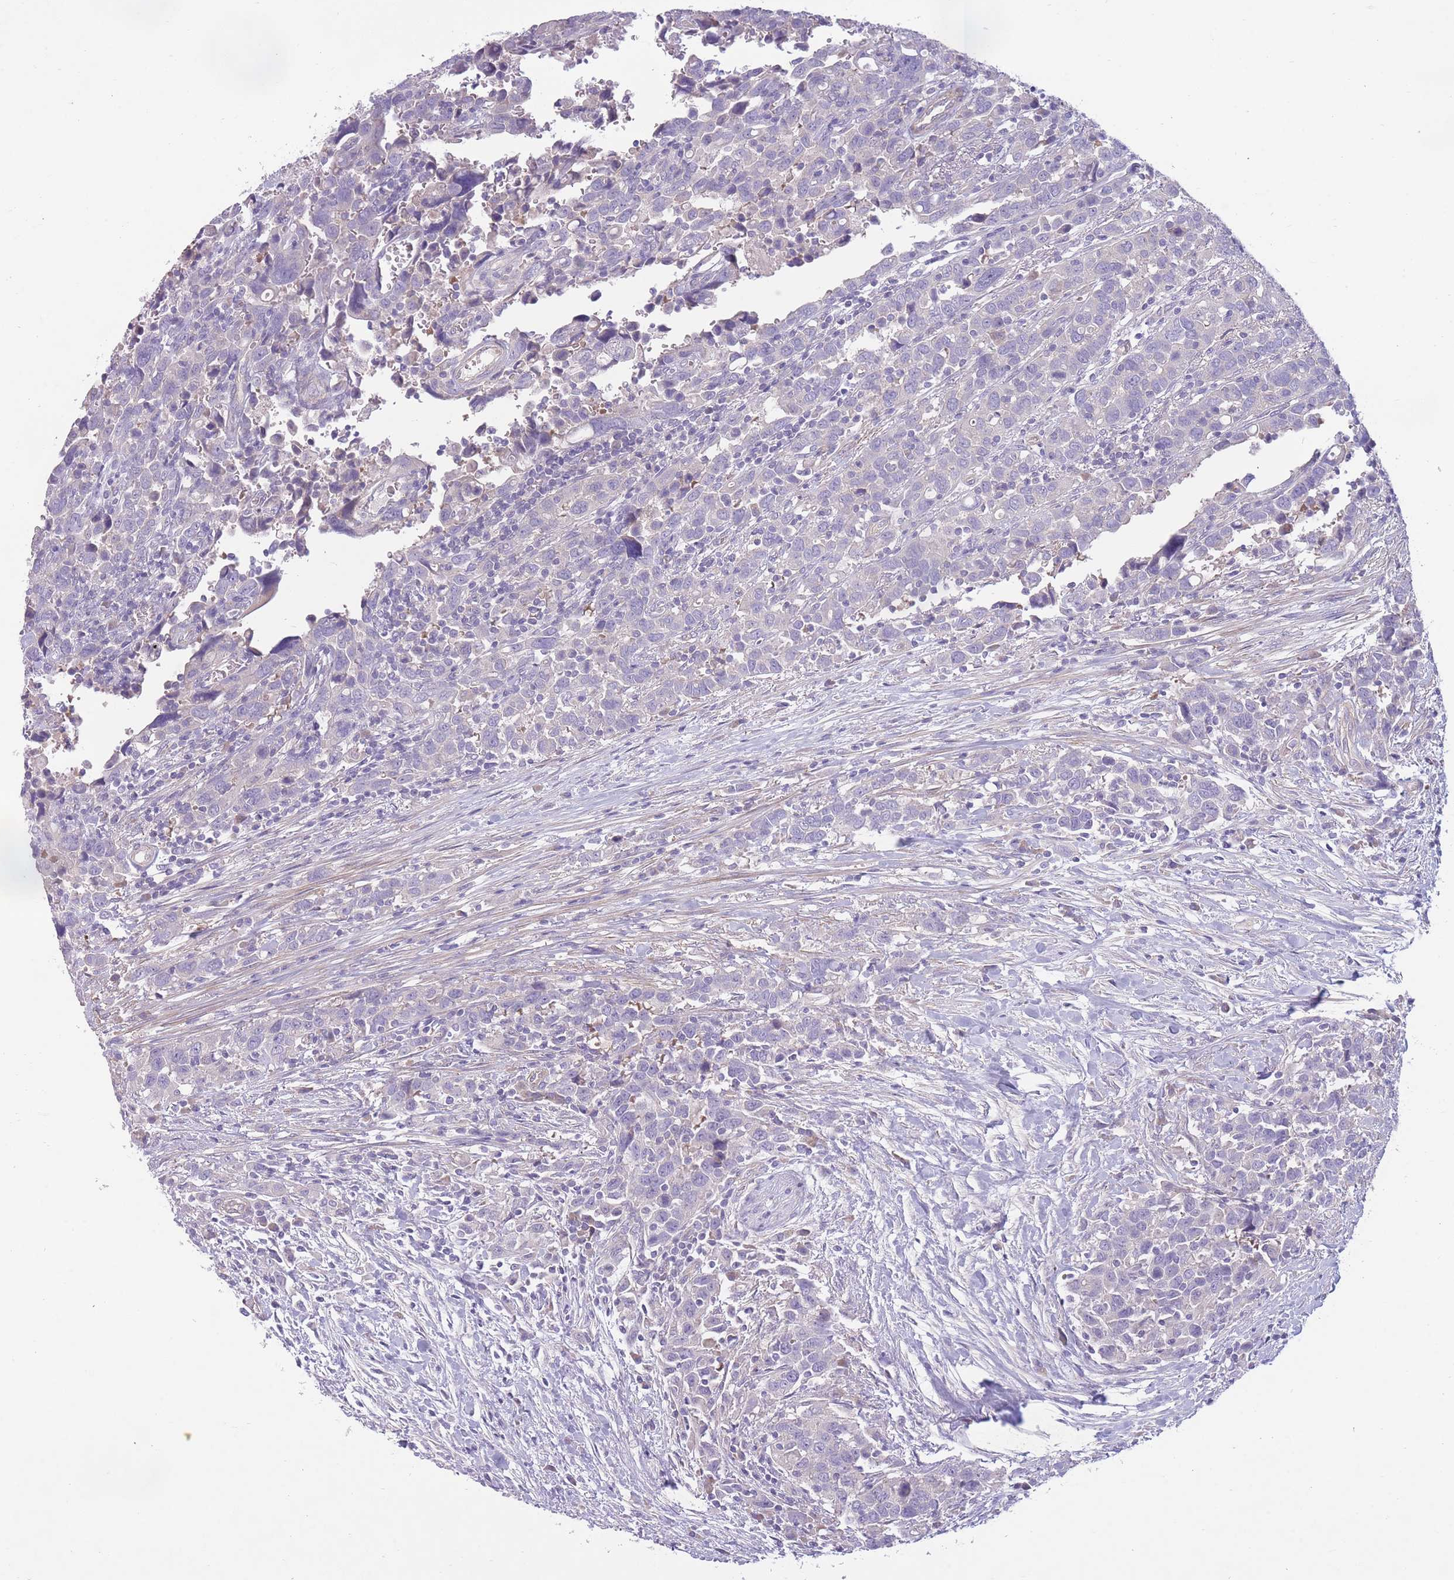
{"staining": {"intensity": "negative", "quantity": "none", "location": "none"}, "tissue": "urothelial cancer", "cell_type": "Tumor cells", "image_type": "cancer", "snomed": [{"axis": "morphology", "description": "Urothelial carcinoma, High grade"}, {"axis": "topography", "description": "Urinary bladder"}], "caption": "Immunohistochemical staining of high-grade urothelial carcinoma reveals no significant staining in tumor cells. (Brightfield microscopy of DAB immunohistochemistry (IHC) at high magnification).", "gene": "PNPLA5", "patient": {"sex": "male", "age": 61}}